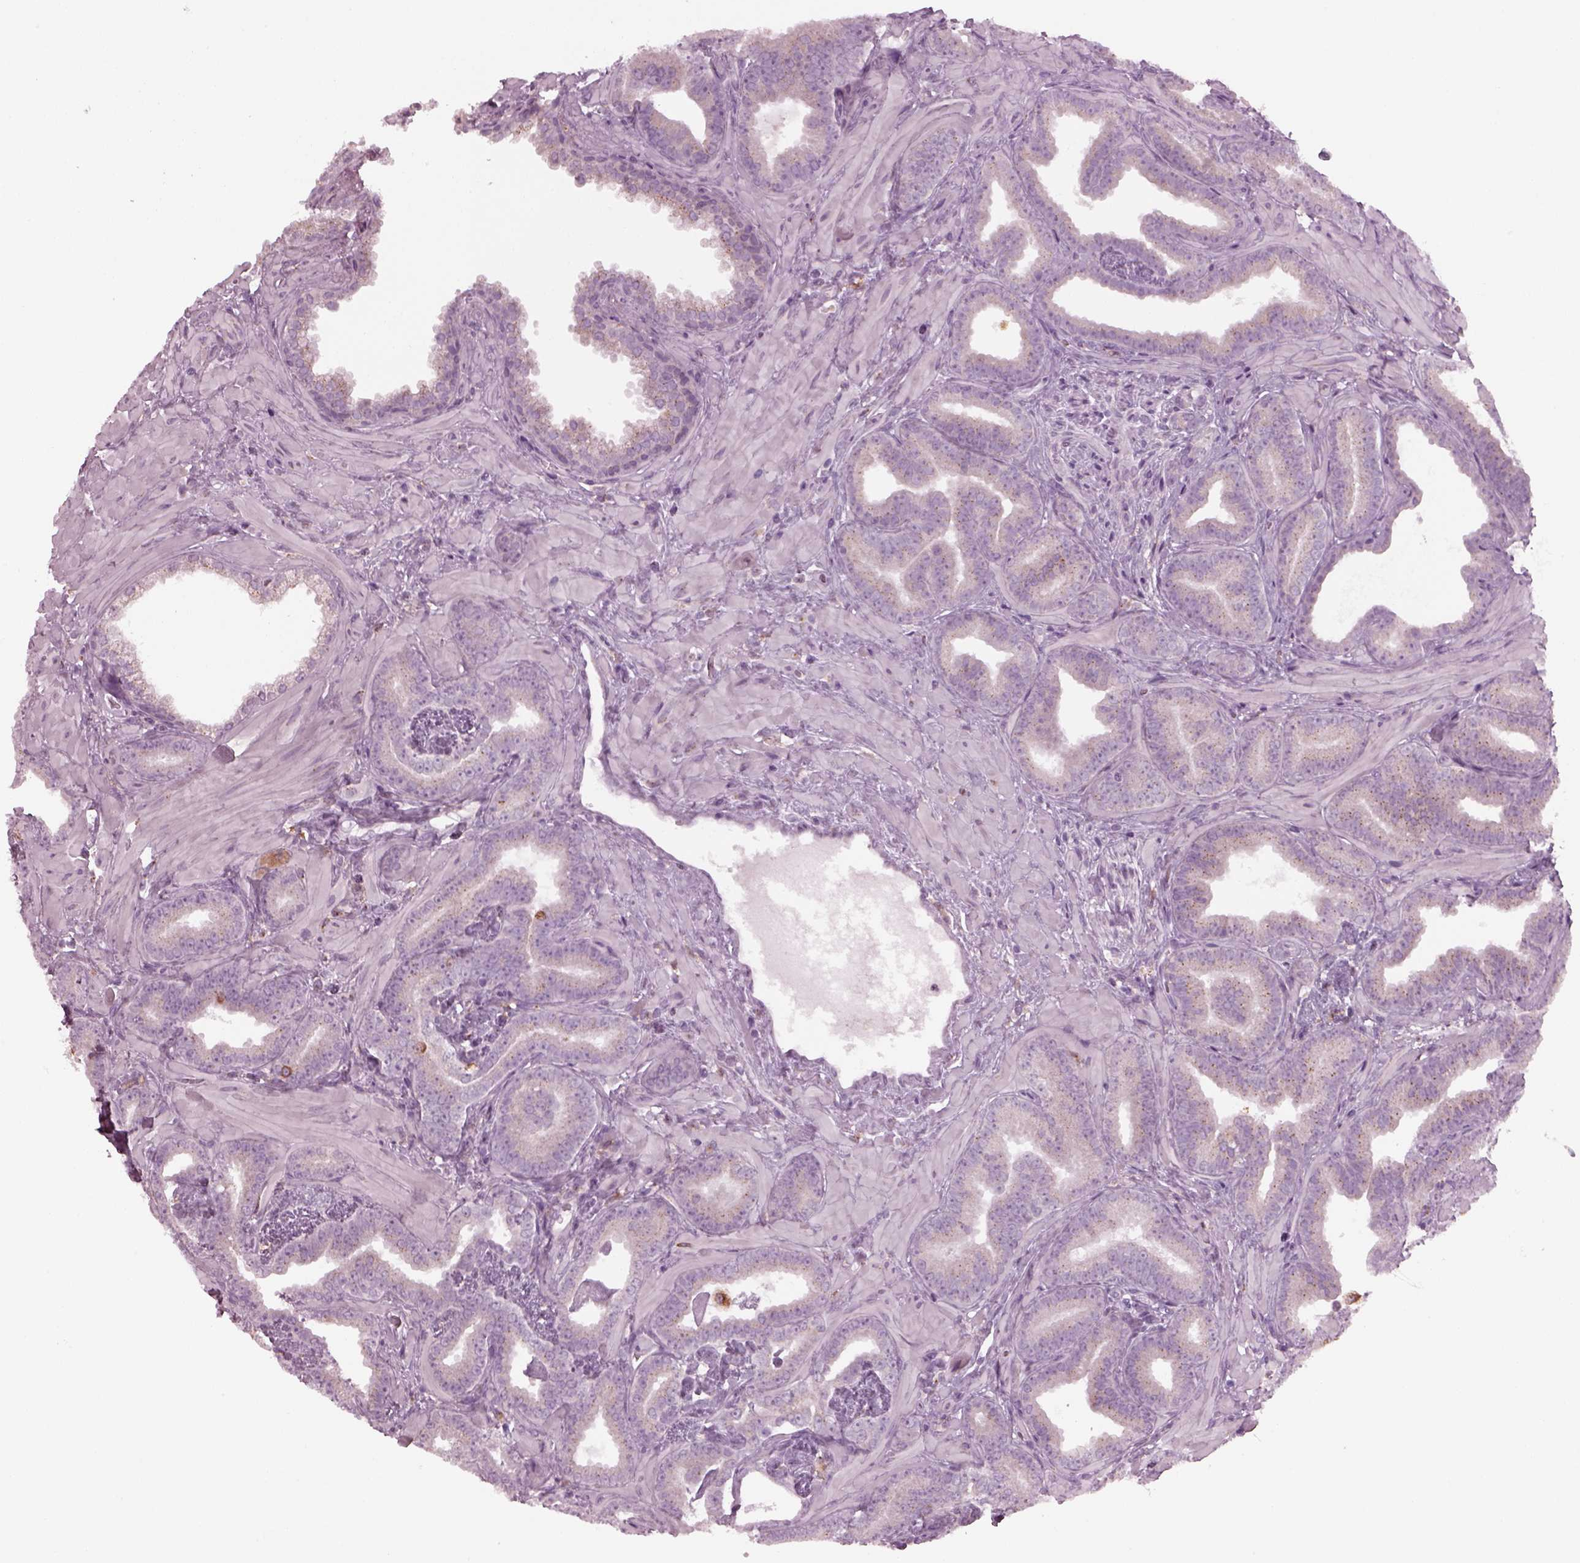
{"staining": {"intensity": "negative", "quantity": "none", "location": "none"}, "tissue": "prostate cancer", "cell_type": "Tumor cells", "image_type": "cancer", "snomed": [{"axis": "morphology", "description": "Adenocarcinoma, Low grade"}, {"axis": "topography", "description": "Prostate"}], "caption": "Image shows no significant protein expression in tumor cells of prostate low-grade adenocarcinoma.", "gene": "TMEM231", "patient": {"sex": "male", "age": 63}}